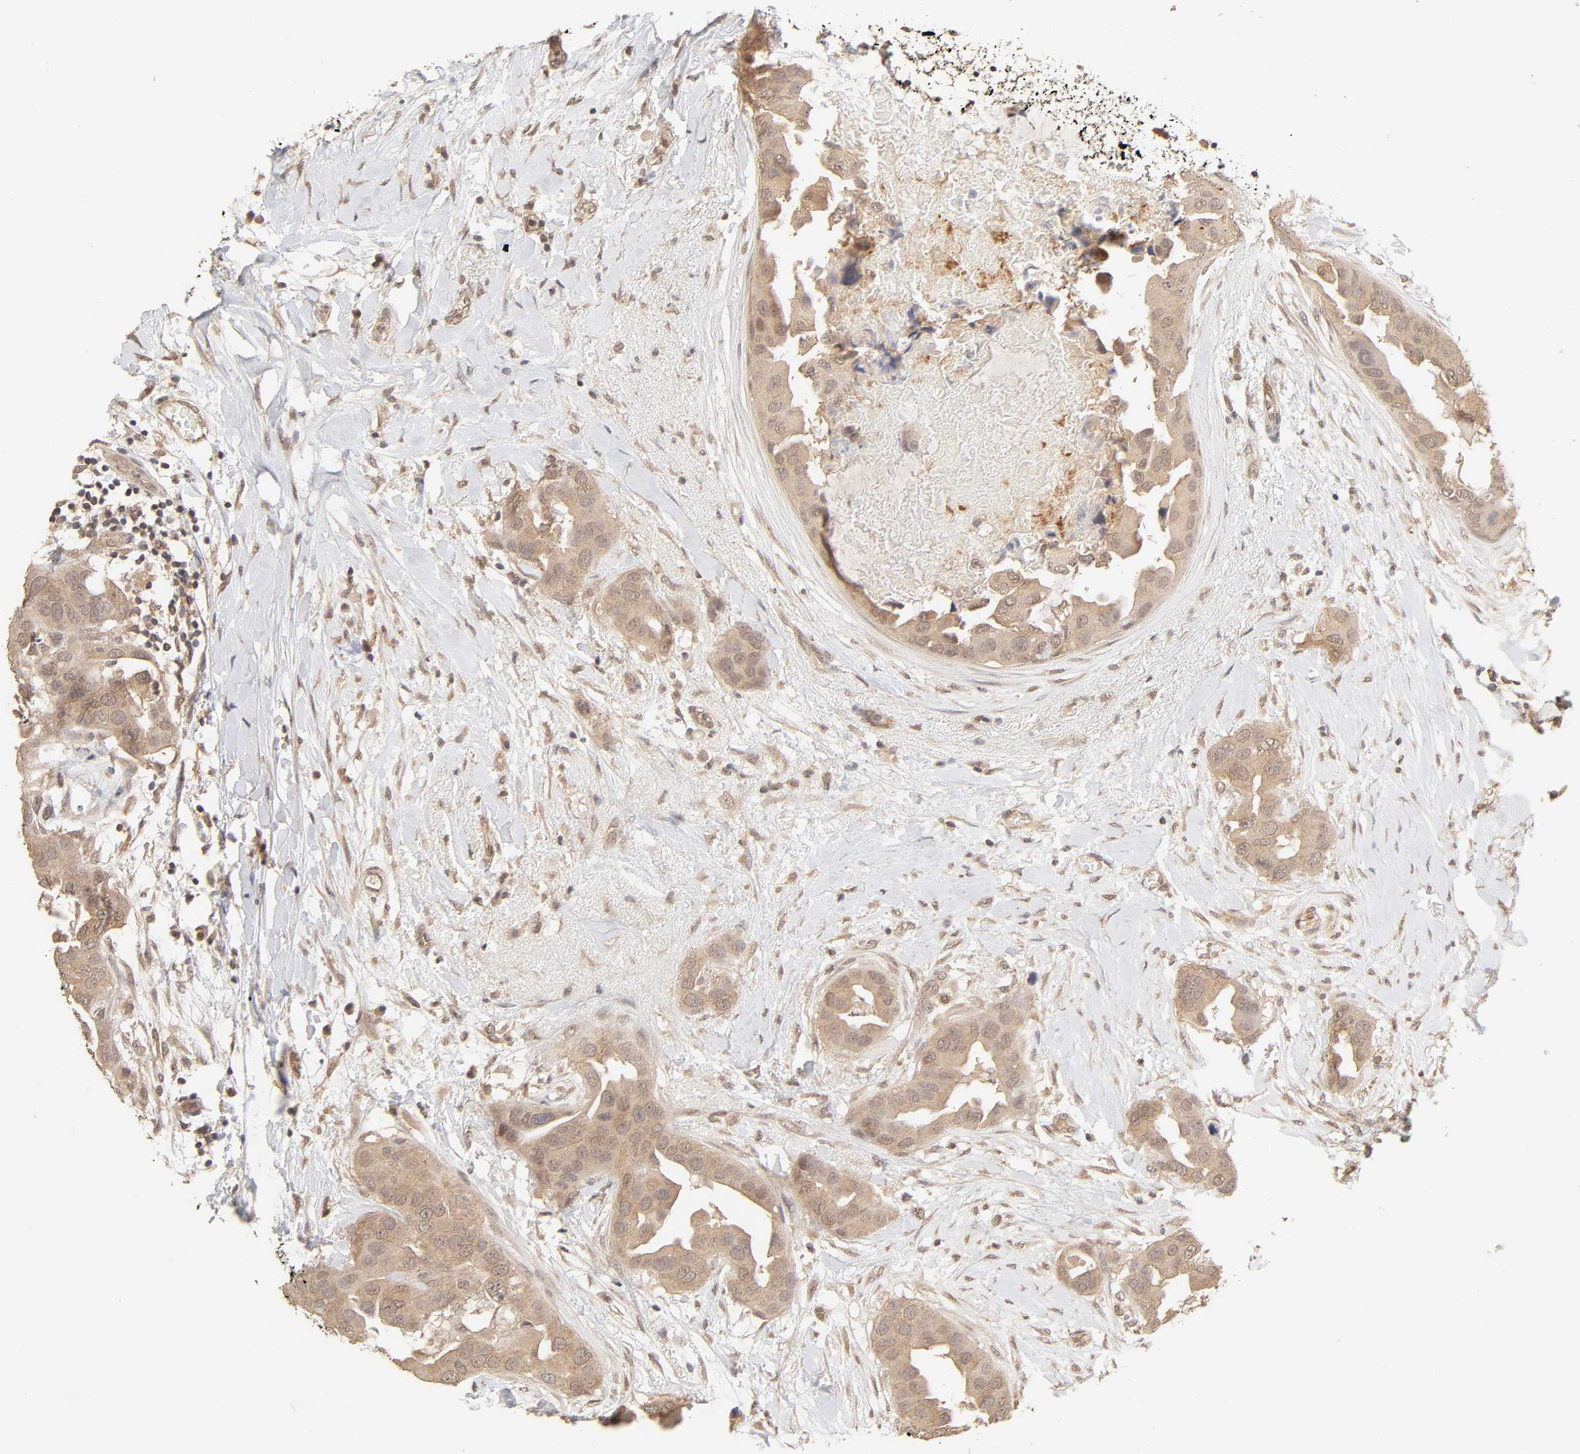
{"staining": {"intensity": "moderate", "quantity": ">75%", "location": "cytoplasmic/membranous"}, "tissue": "breast cancer", "cell_type": "Tumor cells", "image_type": "cancer", "snomed": [{"axis": "morphology", "description": "Duct carcinoma"}, {"axis": "topography", "description": "Breast"}], "caption": "Immunohistochemistry micrograph of breast cancer (intraductal carcinoma) stained for a protein (brown), which displays medium levels of moderate cytoplasmic/membranous expression in approximately >75% of tumor cells.", "gene": "MAPK1", "patient": {"sex": "female", "age": 40}}